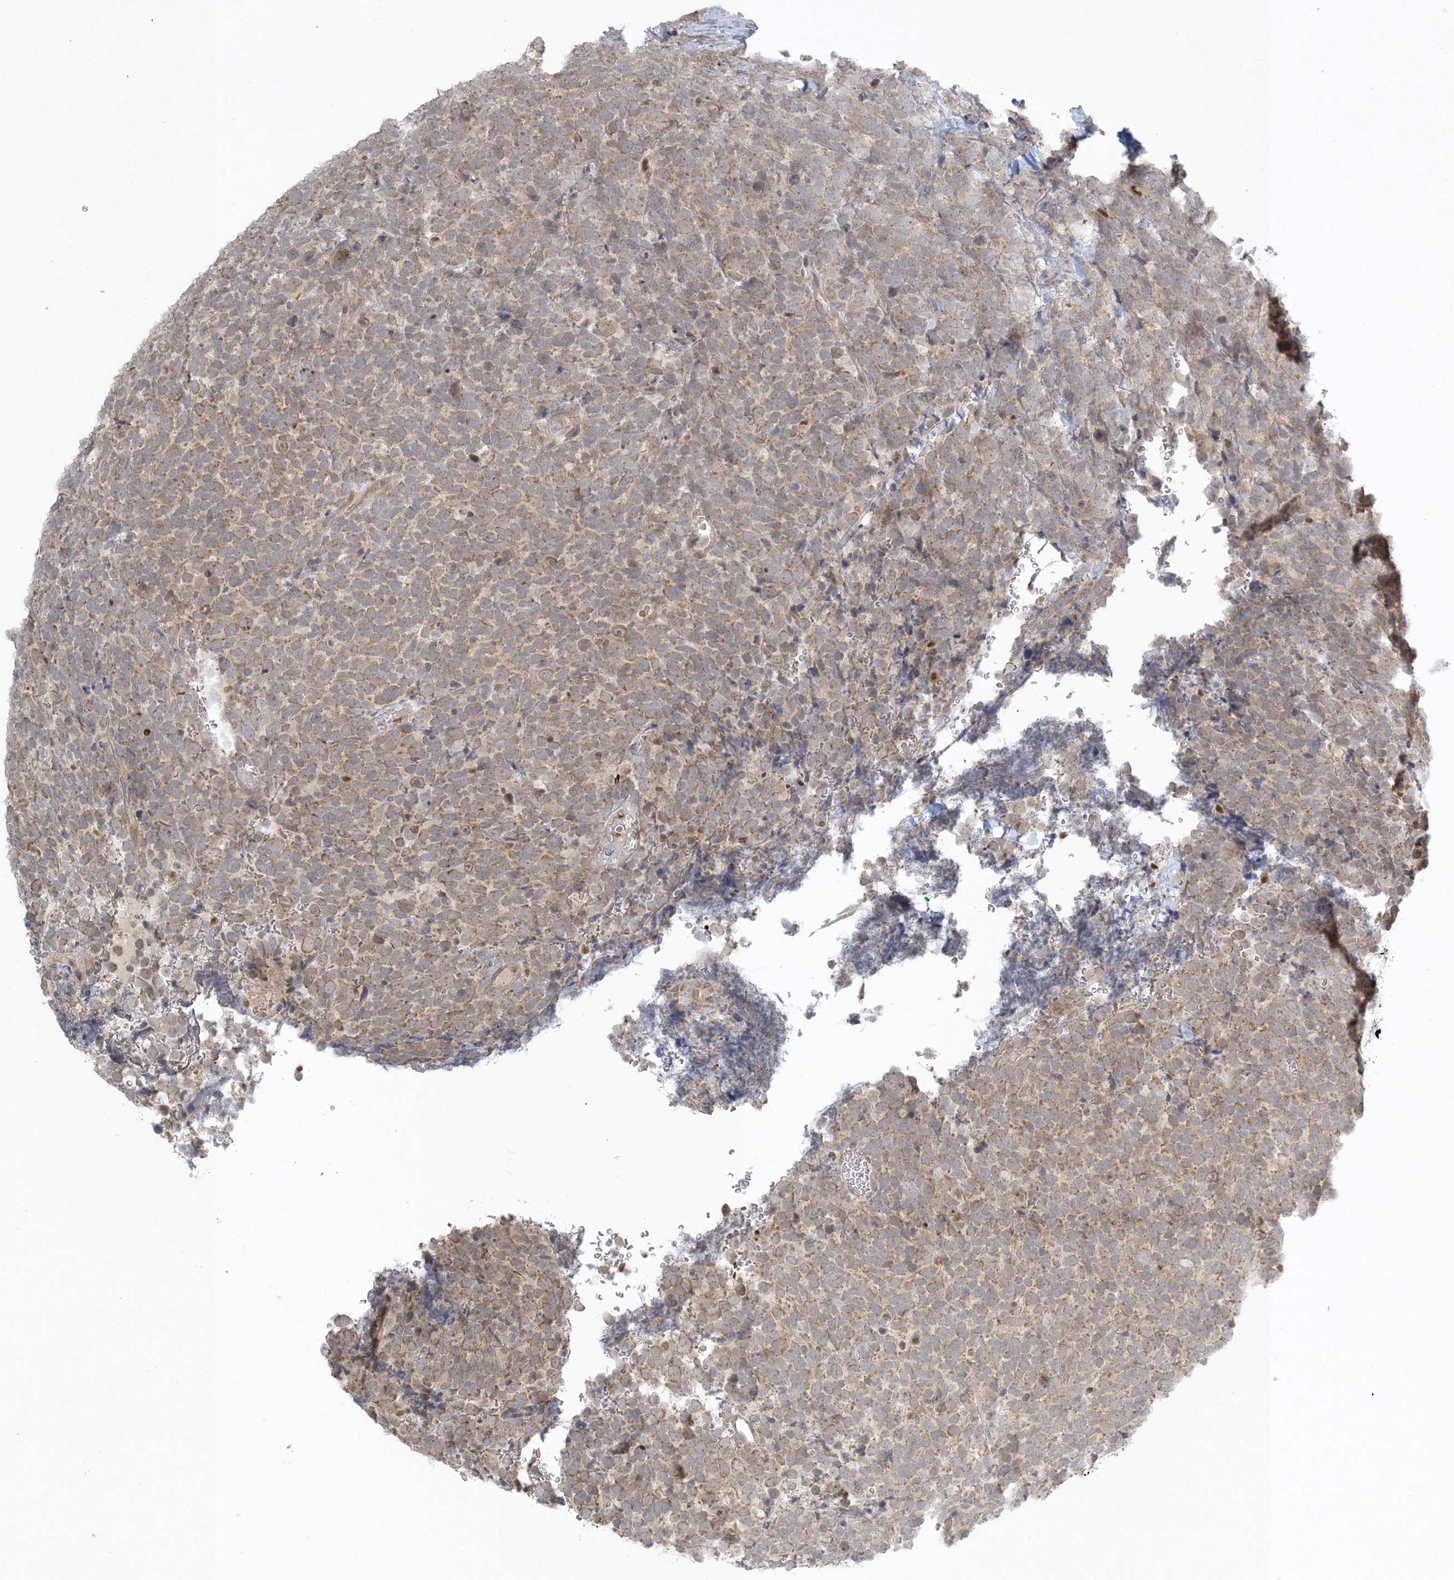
{"staining": {"intensity": "weak", "quantity": ">75%", "location": "cytoplasmic/membranous"}, "tissue": "urothelial cancer", "cell_type": "Tumor cells", "image_type": "cancer", "snomed": [{"axis": "morphology", "description": "Urothelial carcinoma, High grade"}, {"axis": "topography", "description": "Urinary bladder"}], "caption": "The immunohistochemical stain highlights weak cytoplasmic/membranous staining in tumor cells of urothelial cancer tissue.", "gene": "CTDNEP1", "patient": {"sex": "female", "age": 82}}